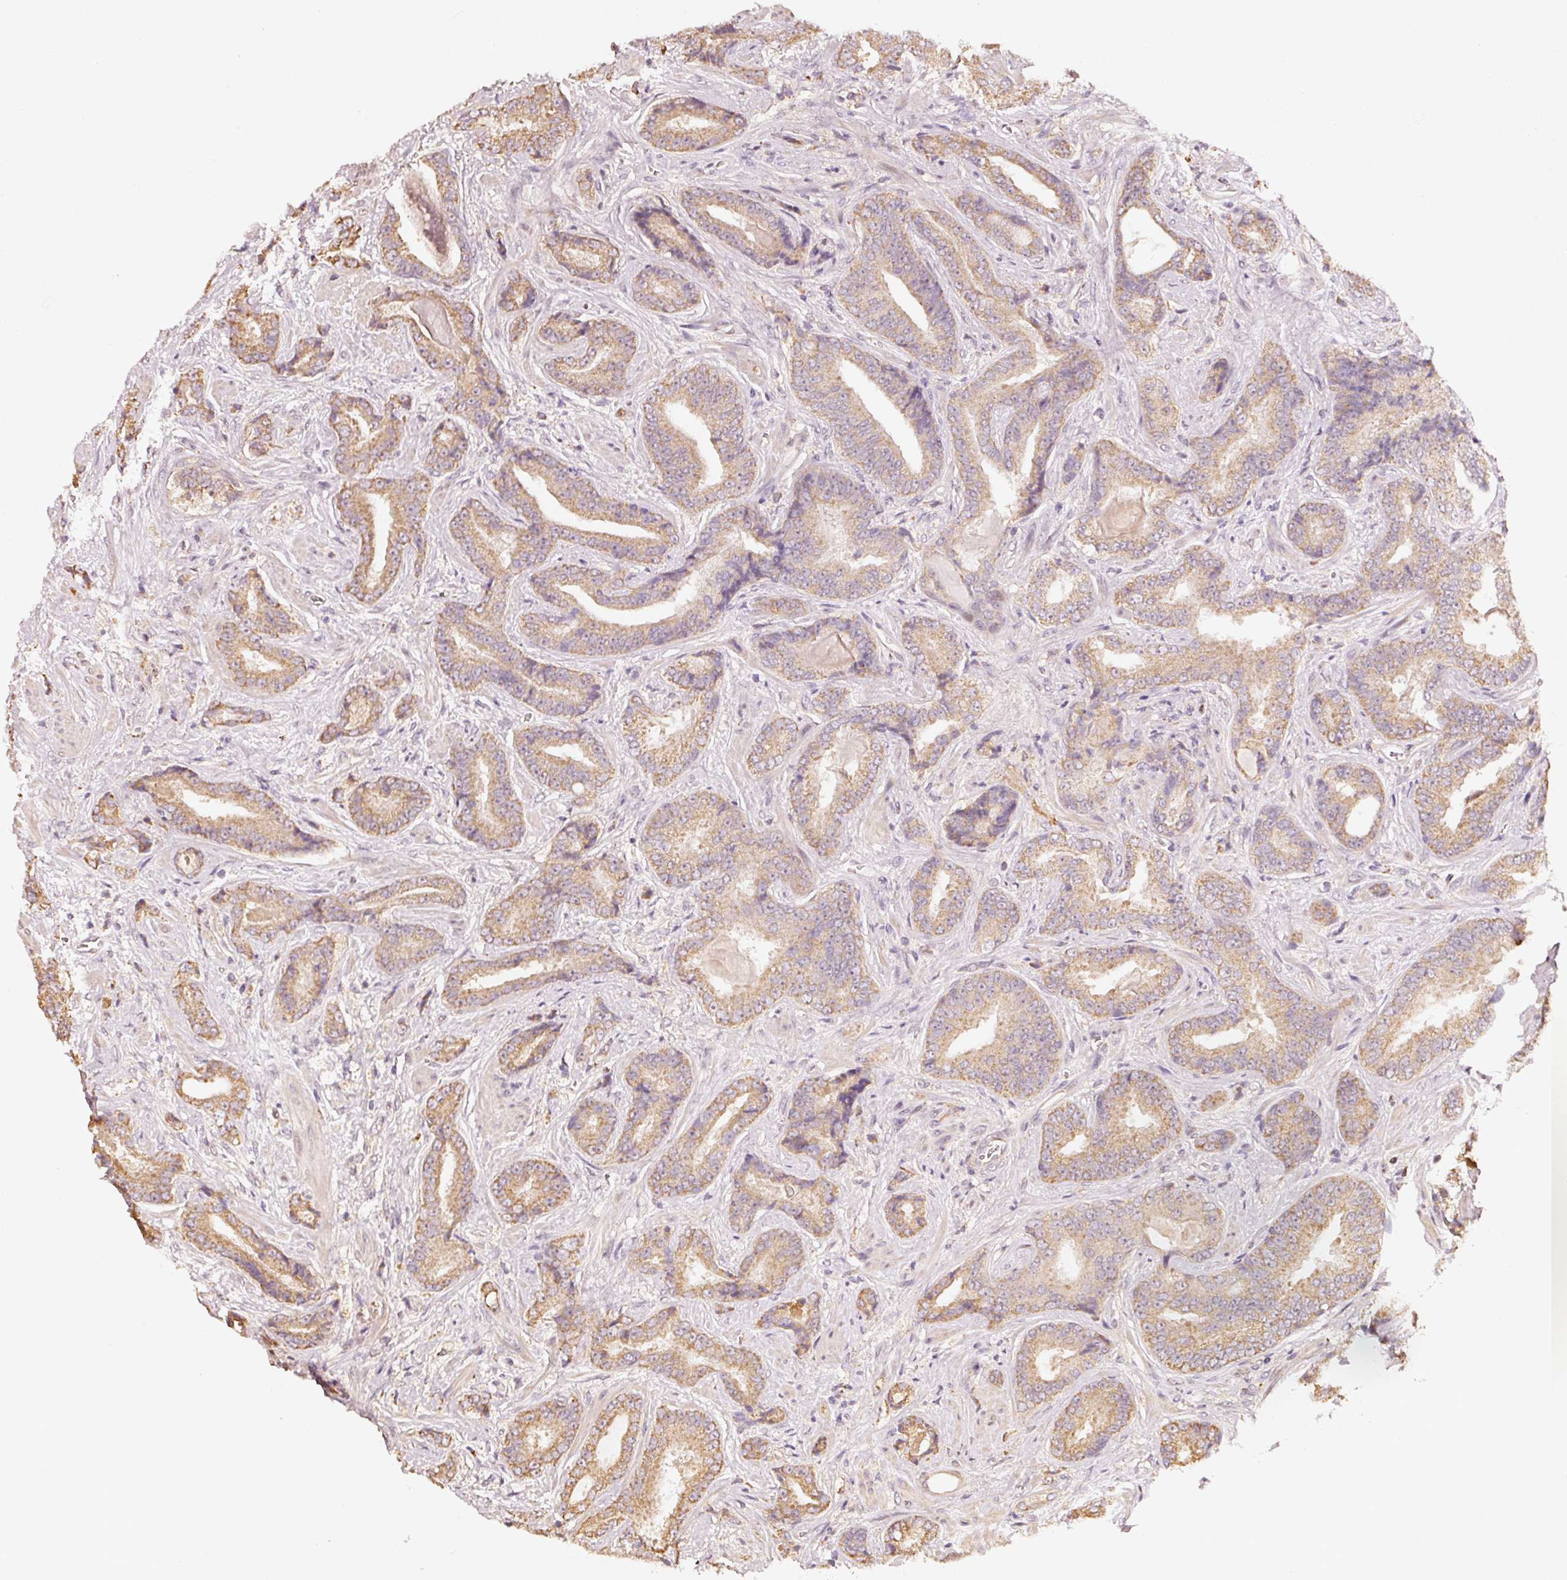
{"staining": {"intensity": "moderate", "quantity": ">75%", "location": "cytoplasmic/membranous"}, "tissue": "prostate cancer", "cell_type": "Tumor cells", "image_type": "cancer", "snomed": [{"axis": "morphology", "description": "Adenocarcinoma, Low grade"}, {"axis": "topography", "description": "Prostate"}], "caption": "Protein staining by IHC exhibits moderate cytoplasmic/membranous positivity in about >75% of tumor cells in adenocarcinoma (low-grade) (prostate).", "gene": "RAB35", "patient": {"sex": "male", "age": 62}}